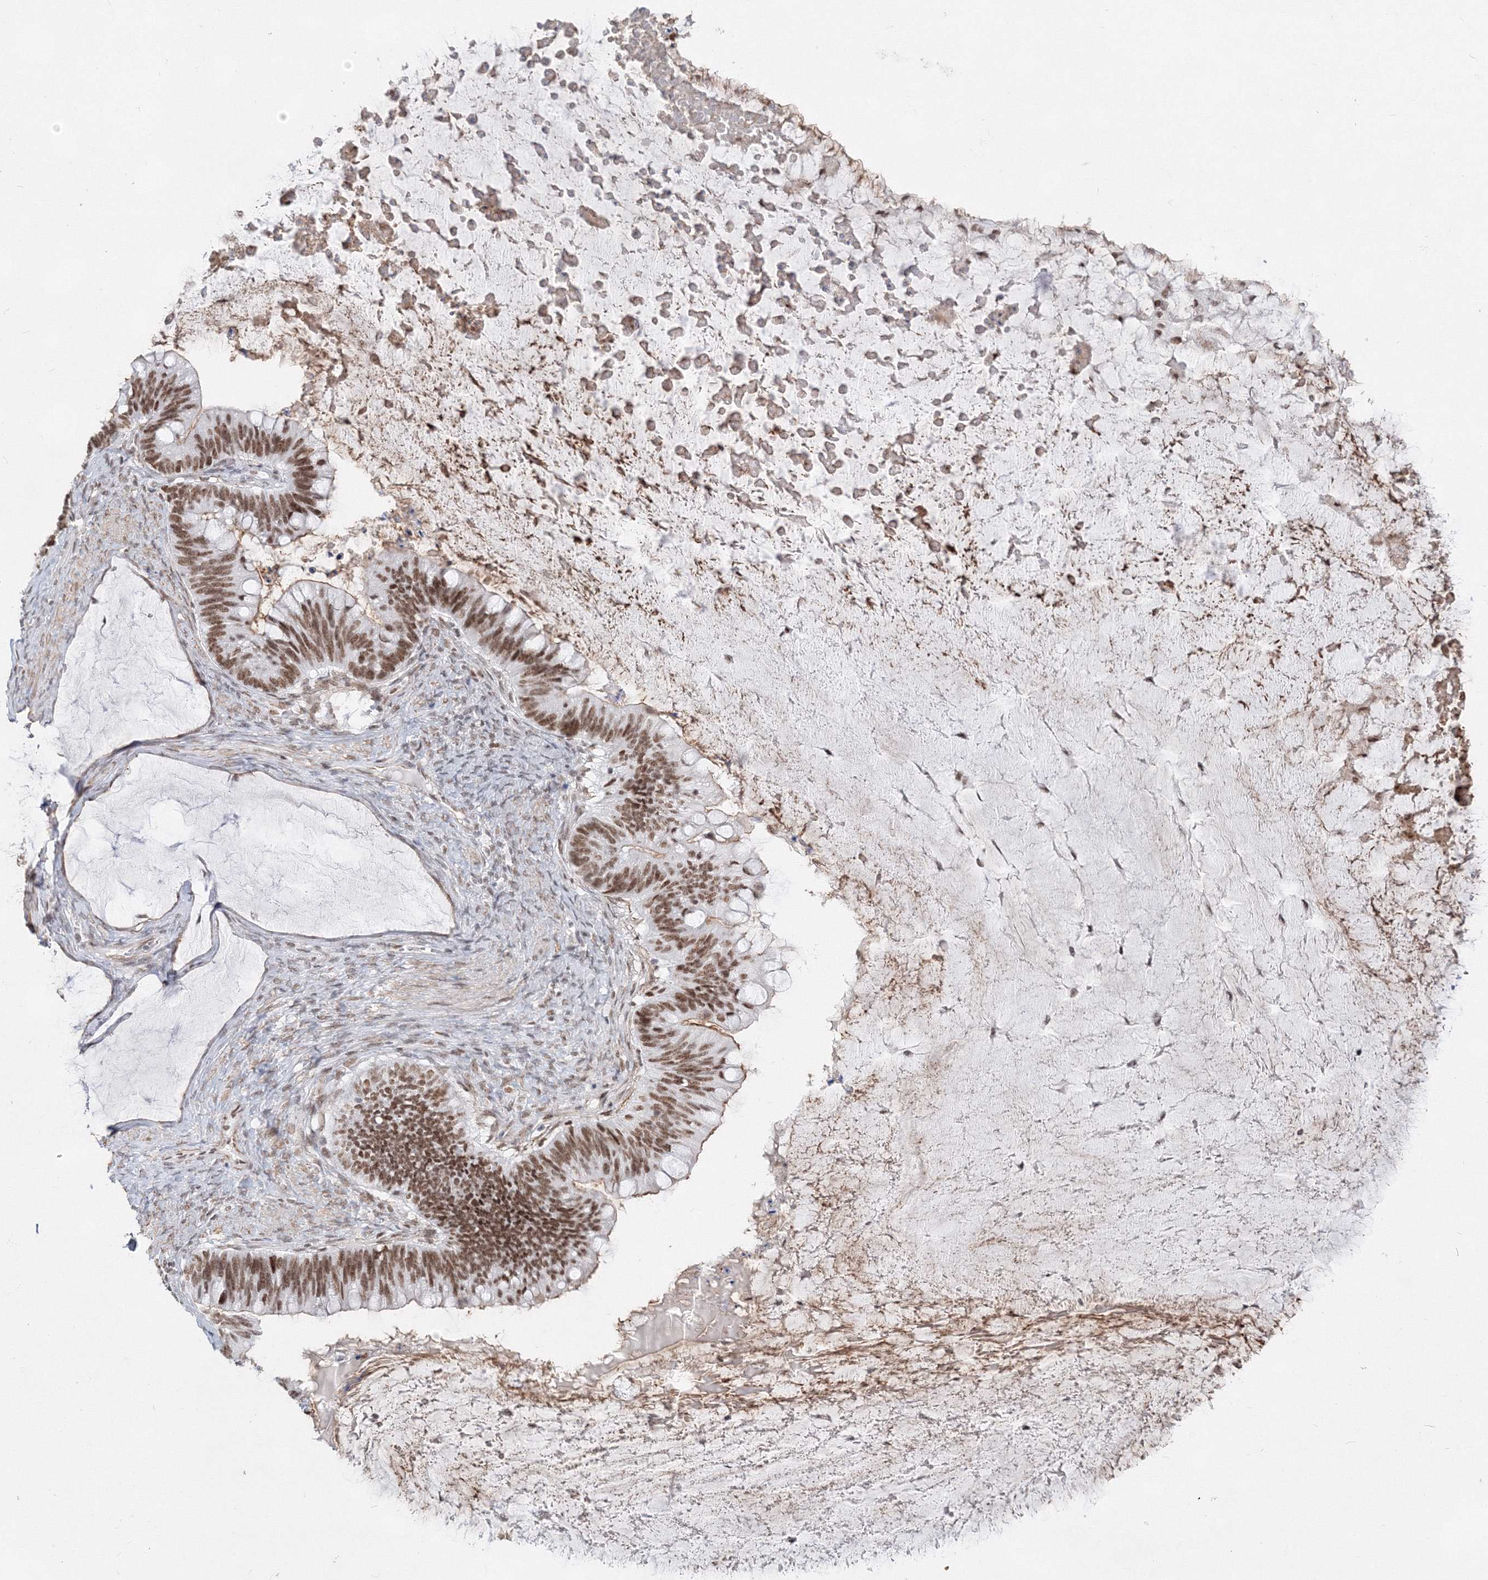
{"staining": {"intensity": "moderate", "quantity": ">75%", "location": "nuclear"}, "tissue": "ovarian cancer", "cell_type": "Tumor cells", "image_type": "cancer", "snomed": [{"axis": "morphology", "description": "Cystadenocarcinoma, mucinous, NOS"}, {"axis": "topography", "description": "Ovary"}], "caption": "Immunohistochemical staining of mucinous cystadenocarcinoma (ovarian) displays moderate nuclear protein staining in approximately >75% of tumor cells.", "gene": "ZNF638", "patient": {"sex": "female", "age": 61}}